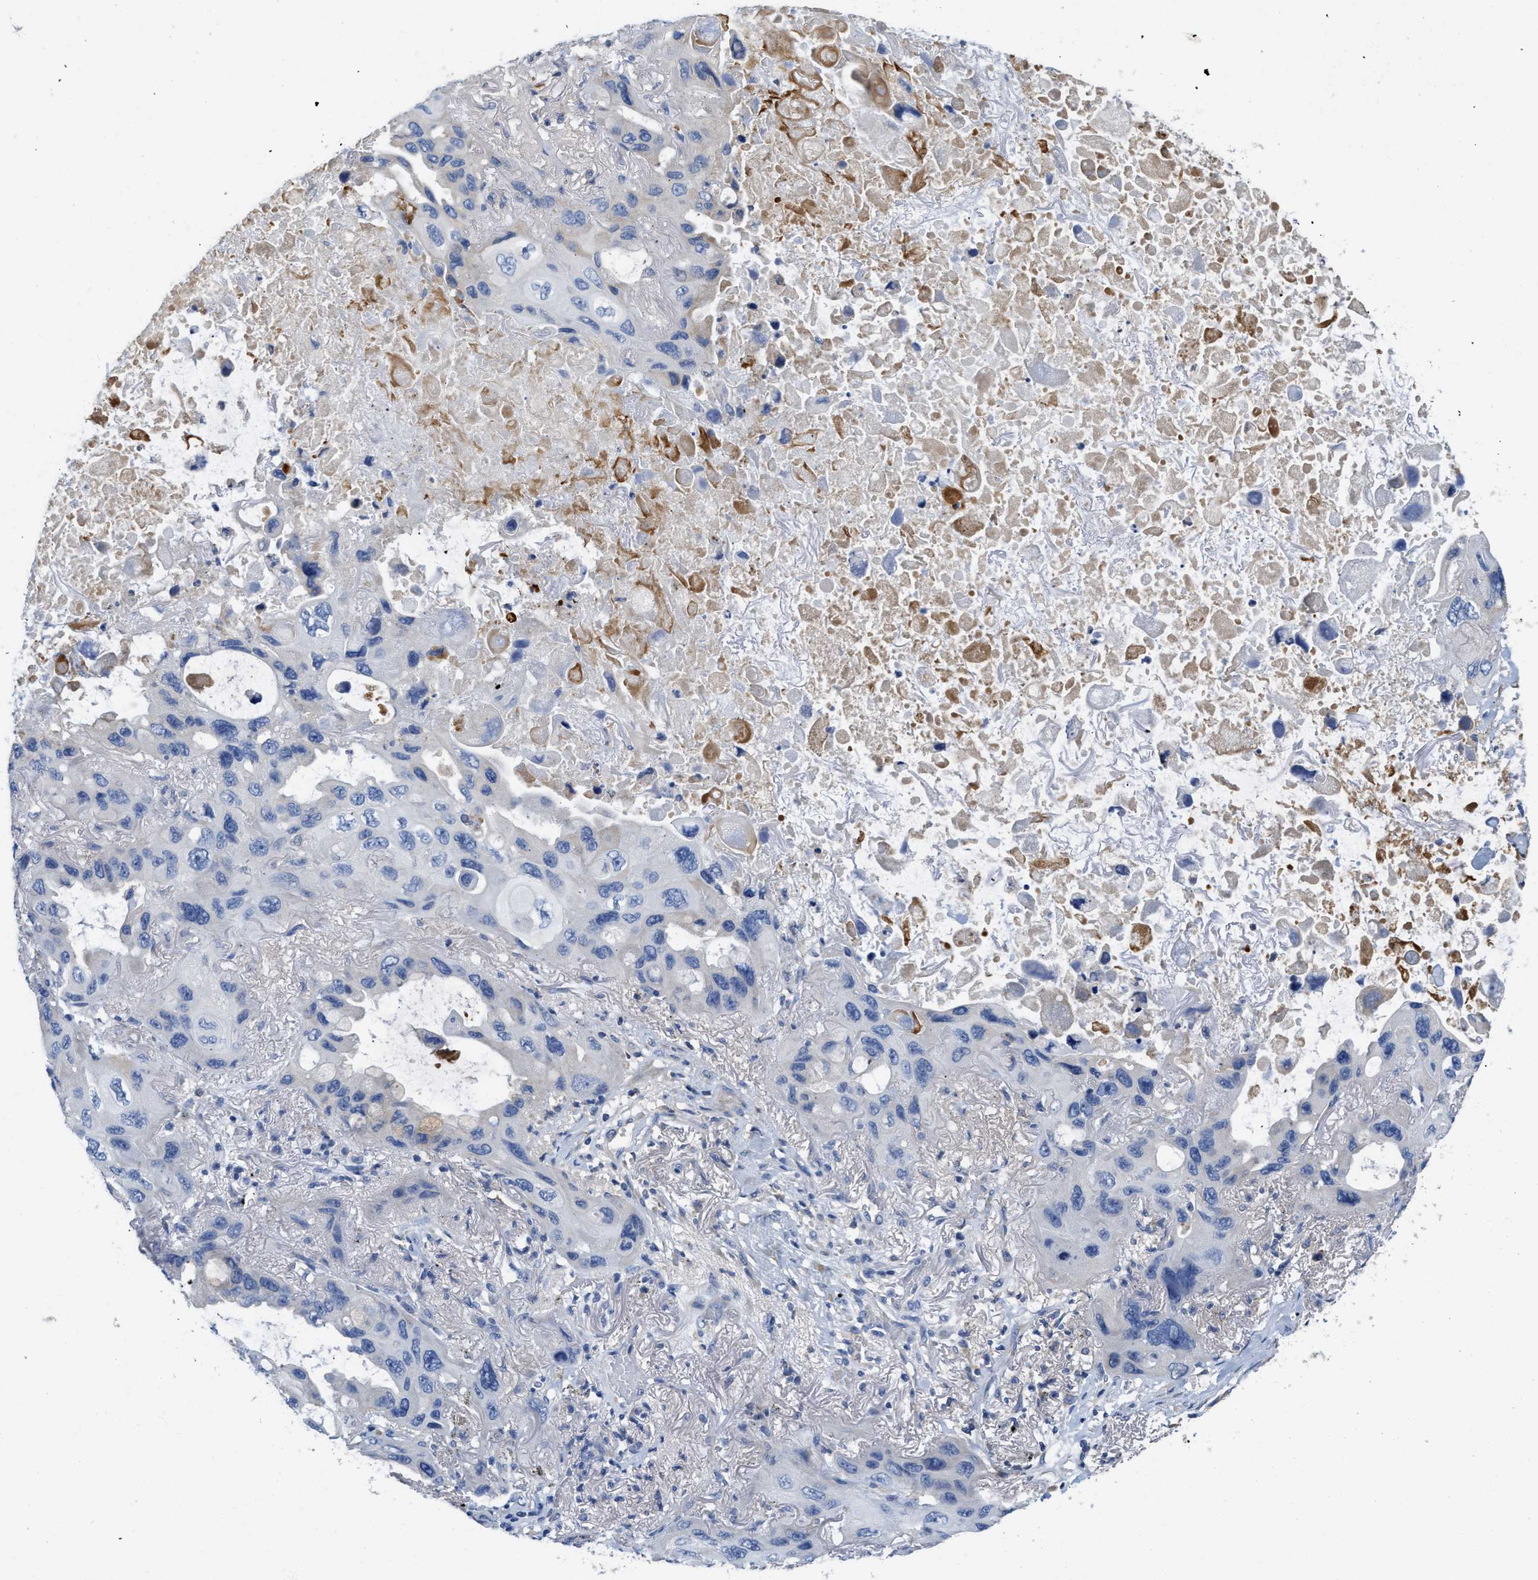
{"staining": {"intensity": "negative", "quantity": "none", "location": "none"}, "tissue": "lung cancer", "cell_type": "Tumor cells", "image_type": "cancer", "snomed": [{"axis": "morphology", "description": "Squamous cell carcinoma, NOS"}, {"axis": "topography", "description": "Lung"}], "caption": "An IHC photomicrograph of lung cancer is shown. There is no staining in tumor cells of lung cancer. (IHC, brightfield microscopy, high magnification).", "gene": "C1S", "patient": {"sex": "female", "age": 73}}